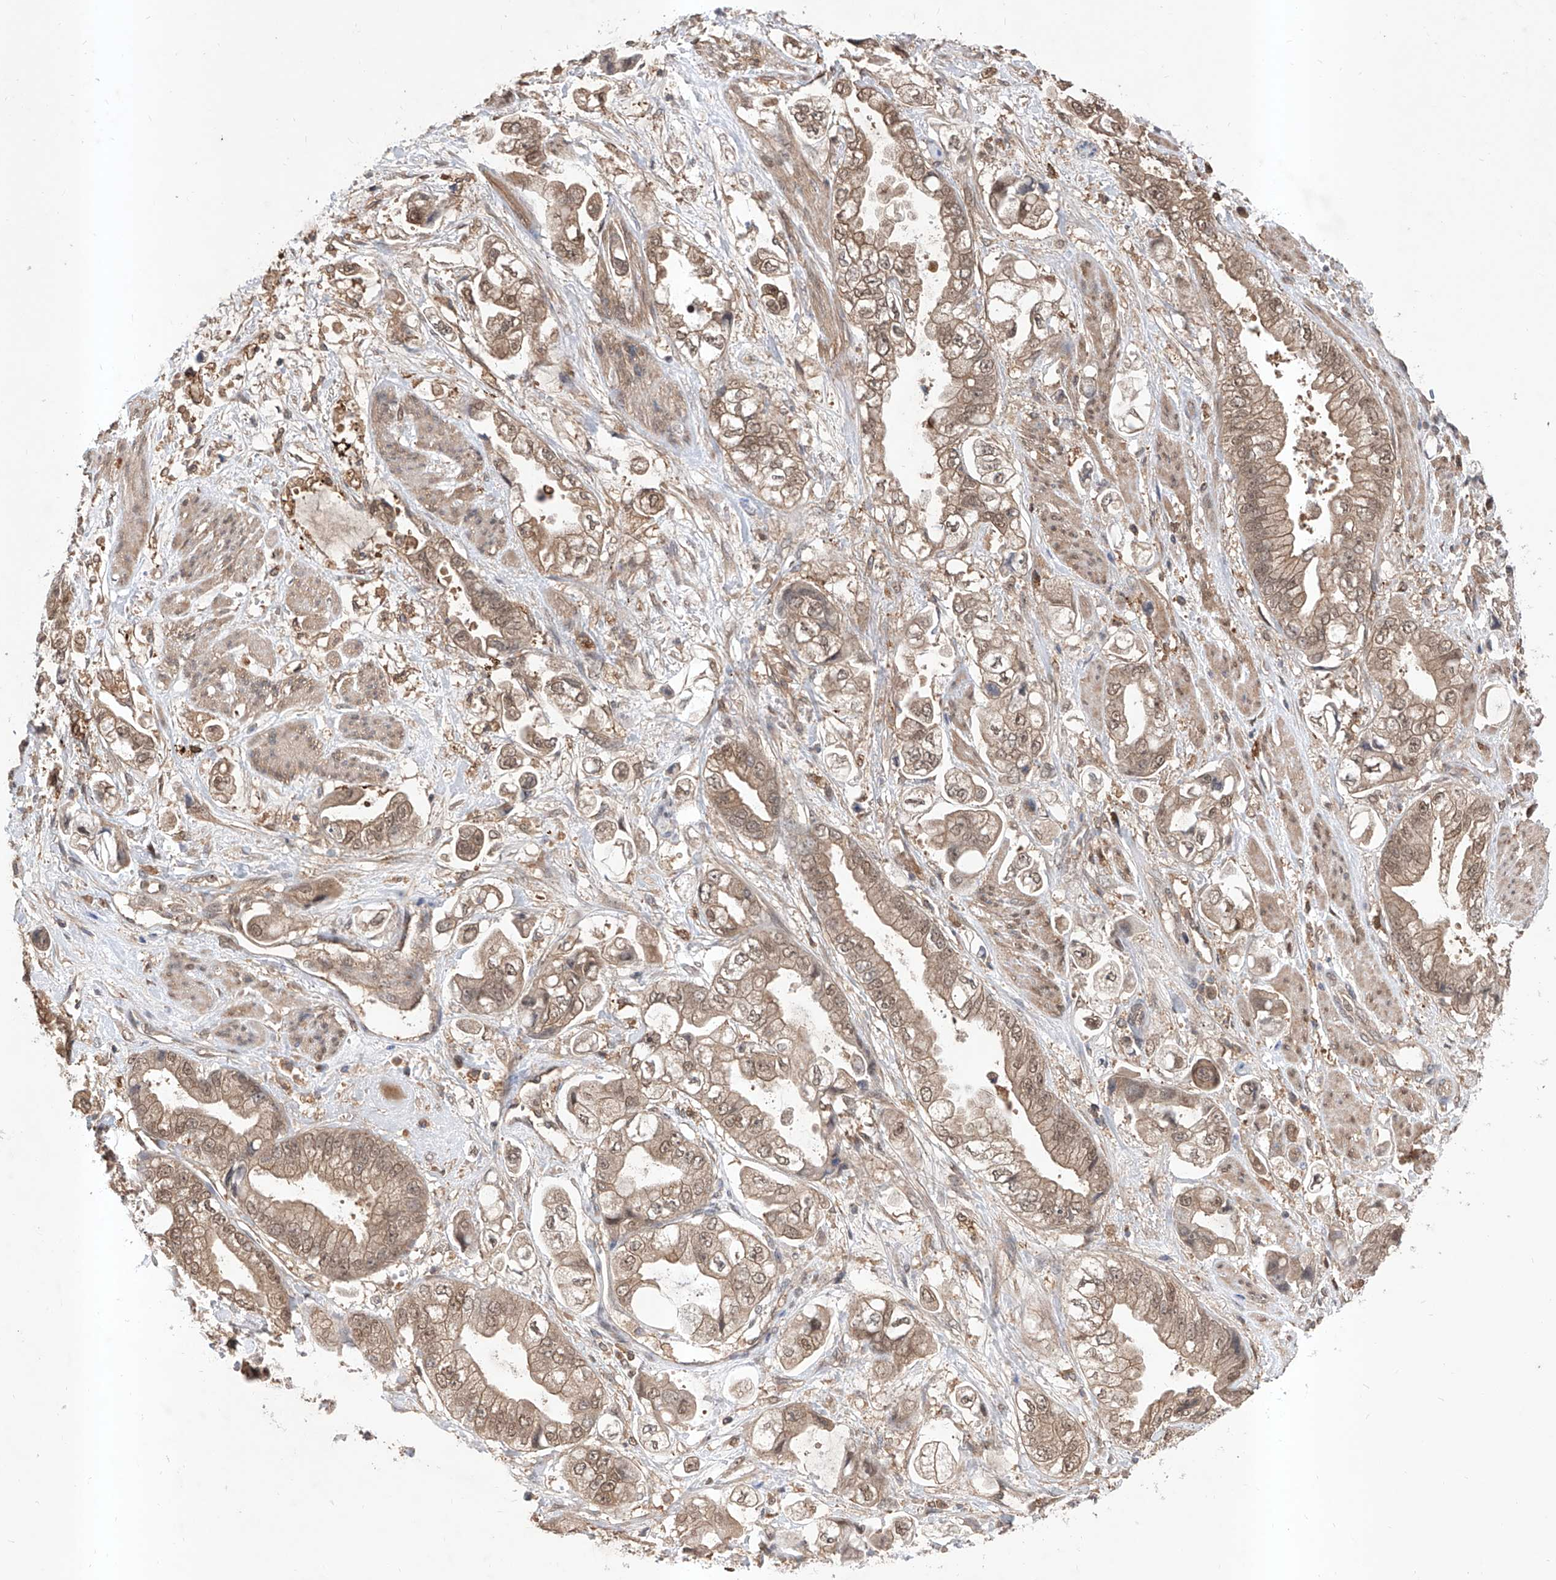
{"staining": {"intensity": "weak", "quantity": ">75%", "location": "cytoplasmic/membranous,nuclear"}, "tissue": "stomach cancer", "cell_type": "Tumor cells", "image_type": "cancer", "snomed": [{"axis": "morphology", "description": "Adenocarcinoma, NOS"}, {"axis": "topography", "description": "Stomach"}], "caption": "Tumor cells exhibit low levels of weak cytoplasmic/membranous and nuclear positivity in approximately >75% of cells in stomach cancer (adenocarcinoma).", "gene": "HOXC8", "patient": {"sex": "male", "age": 62}}